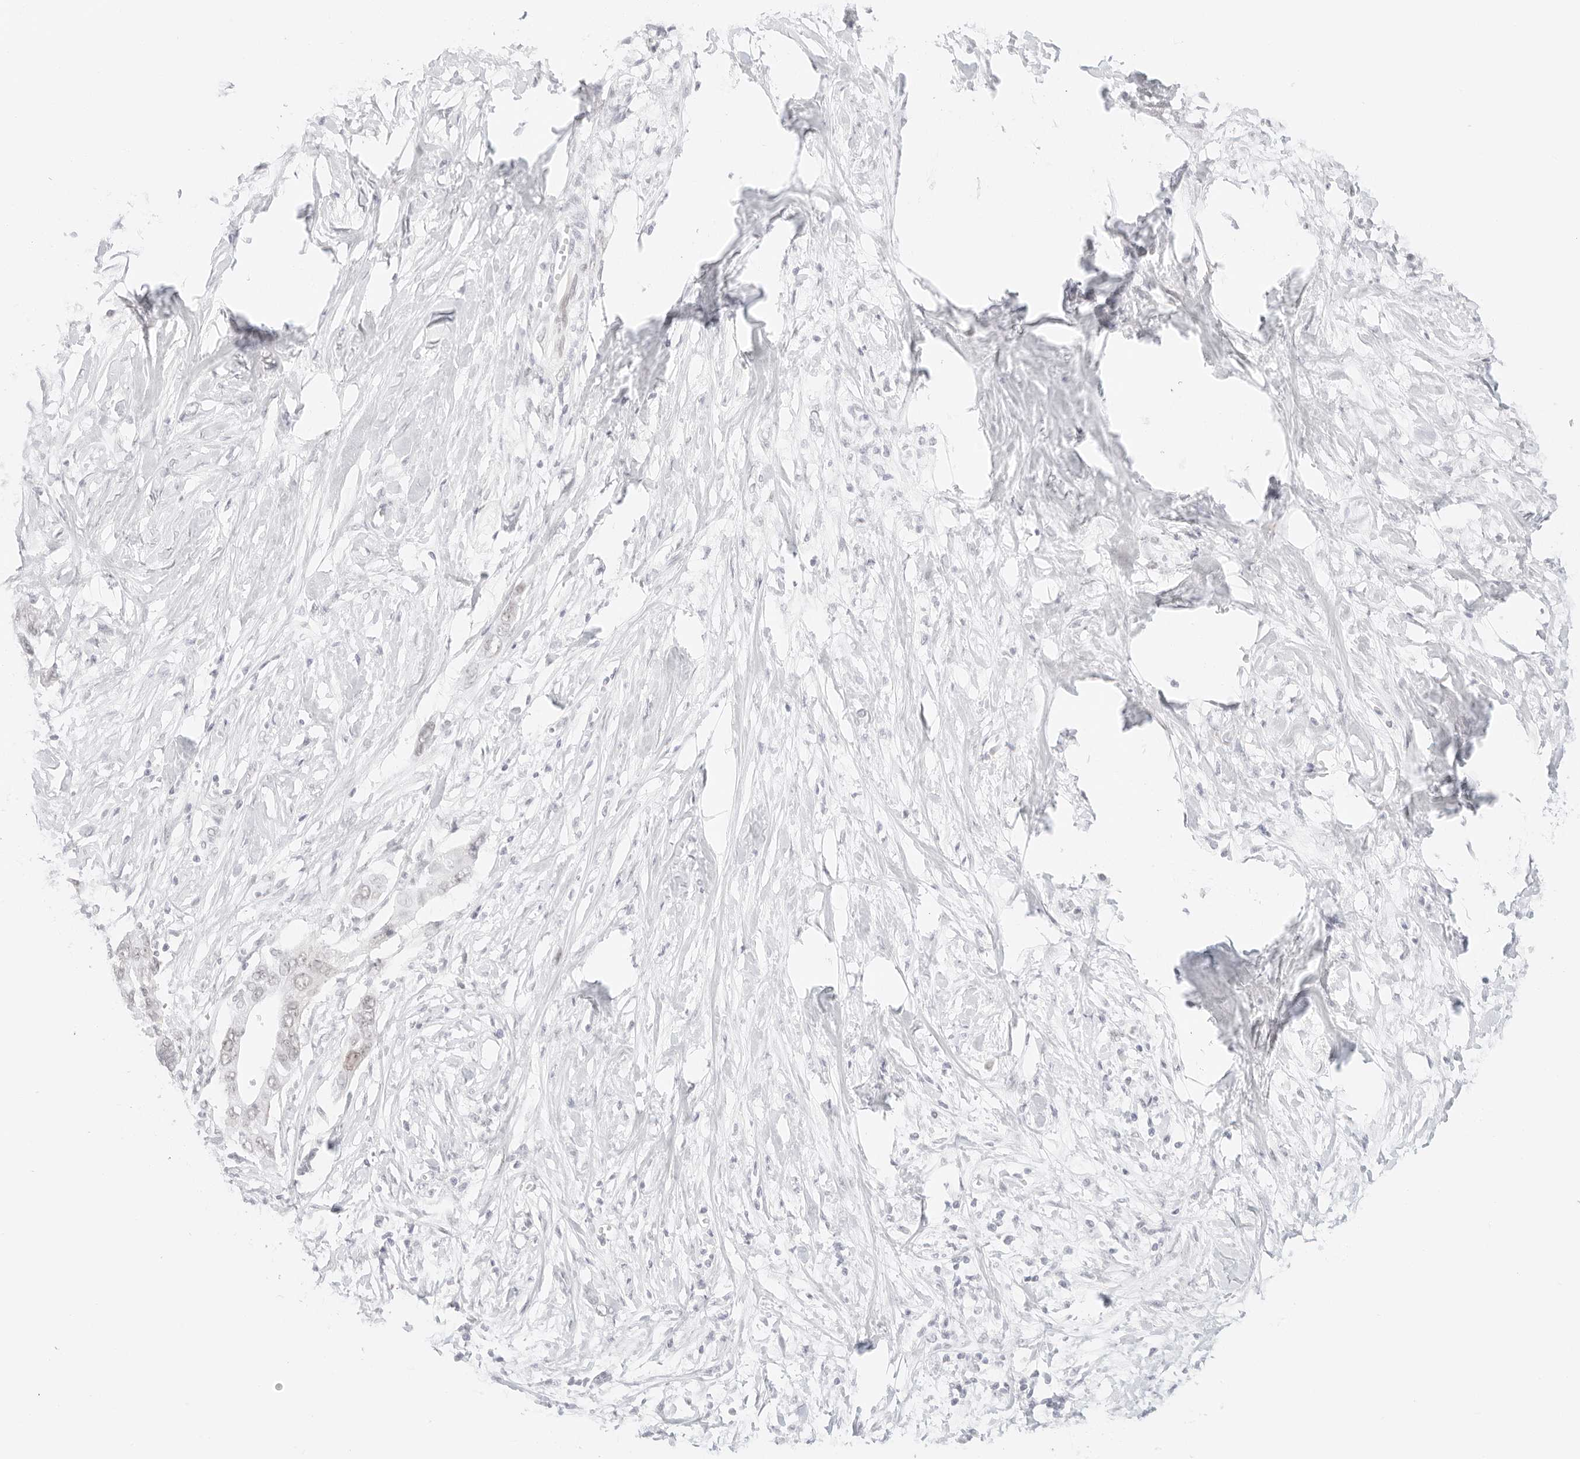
{"staining": {"intensity": "negative", "quantity": "none", "location": "none"}, "tissue": "pancreatic cancer", "cell_type": "Tumor cells", "image_type": "cancer", "snomed": [{"axis": "morphology", "description": "Normal tissue, NOS"}, {"axis": "morphology", "description": "Adenocarcinoma, NOS"}, {"axis": "topography", "description": "Pancreas"}, {"axis": "topography", "description": "Peripheral nerve tissue"}], "caption": "Immunohistochemistry of human pancreatic cancer demonstrates no staining in tumor cells.", "gene": "ITGA6", "patient": {"sex": "male", "age": 59}}